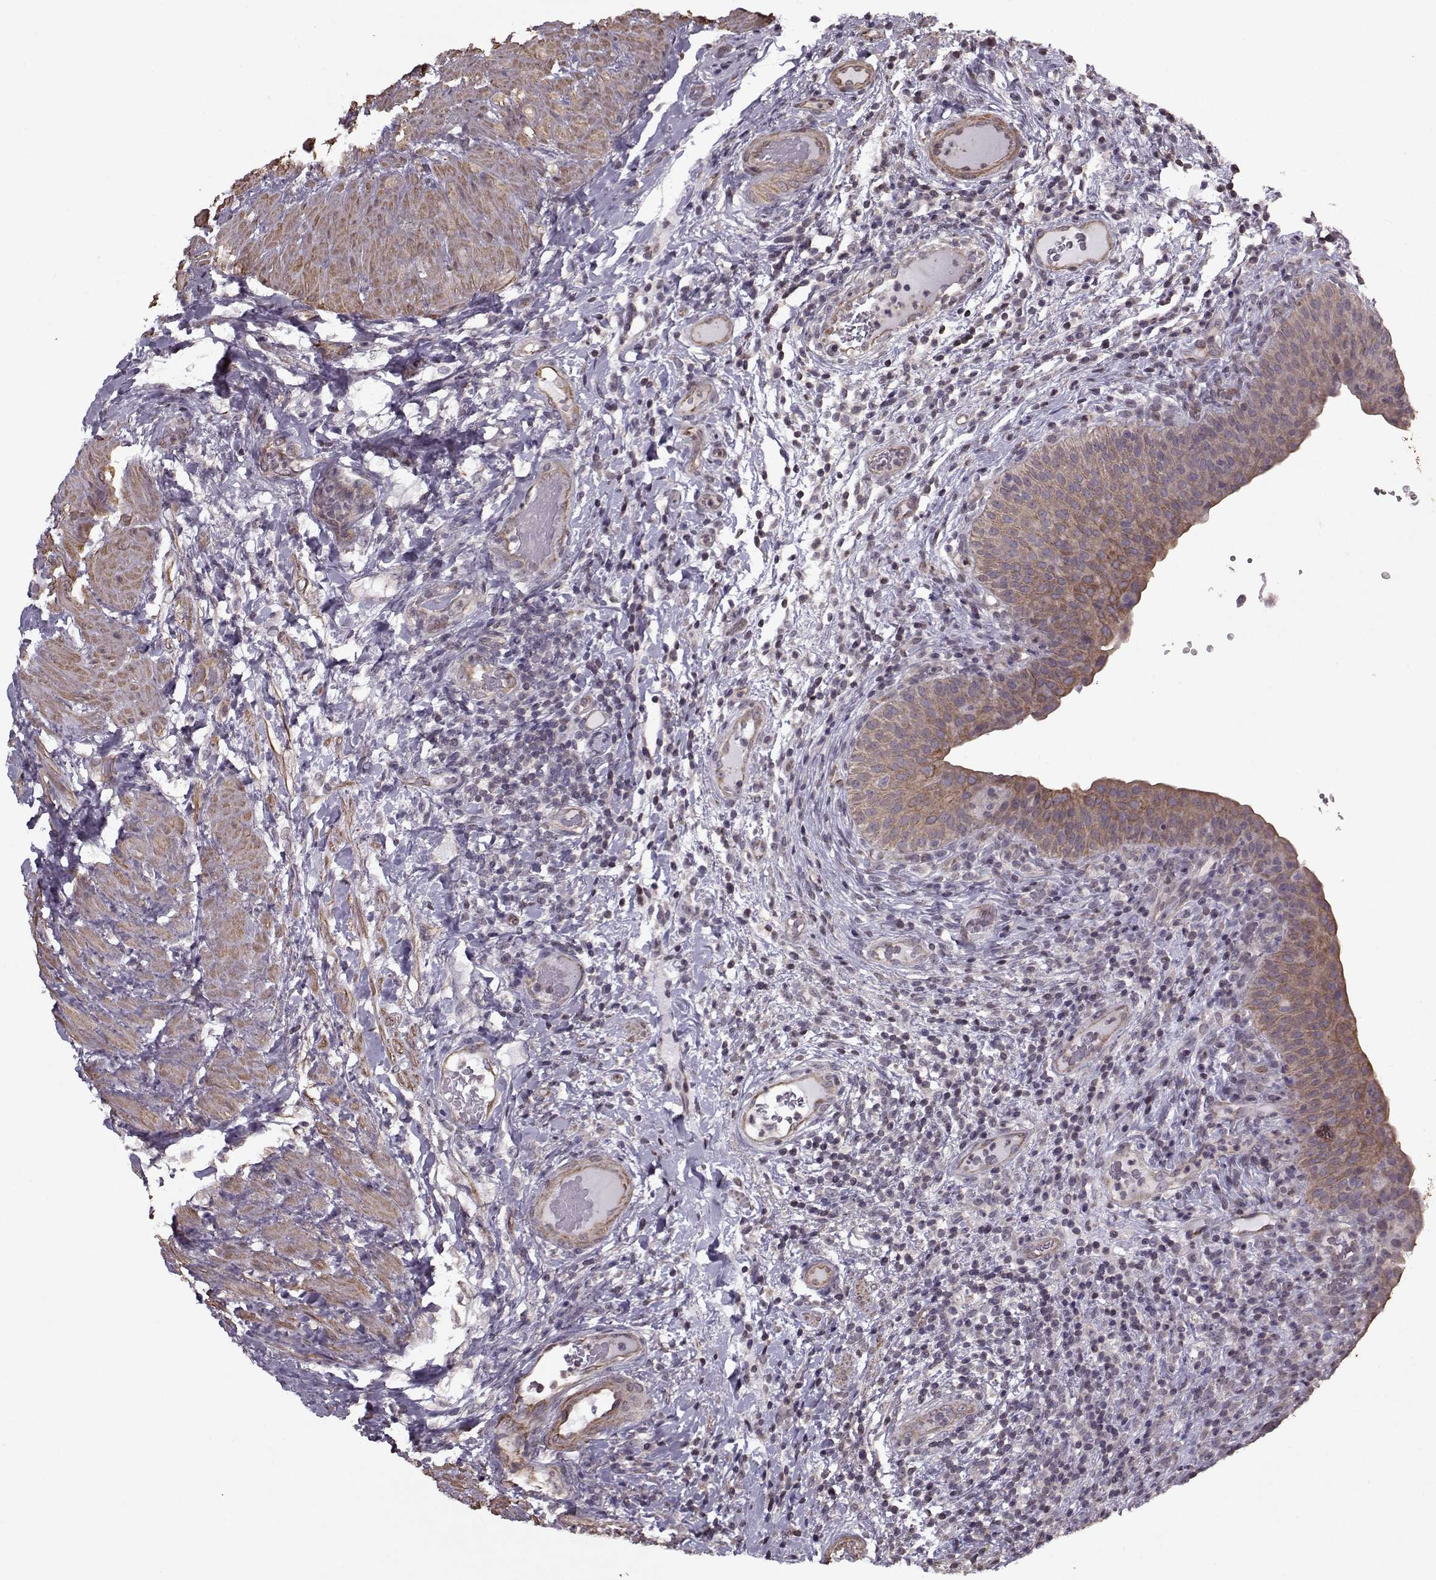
{"staining": {"intensity": "moderate", "quantity": ">75%", "location": "cytoplasmic/membranous"}, "tissue": "urinary bladder", "cell_type": "Urothelial cells", "image_type": "normal", "snomed": [{"axis": "morphology", "description": "Normal tissue, NOS"}, {"axis": "topography", "description": "Urinary bladder"}], "caption": "Immunohistochemical staining of benign urinary bladder shows medium levels of moderate cytoplasmic/membranous expression in about >75% of urothelial cells.", "gene": "KRT9", "patient": {"sex": "male", "age": 66}}